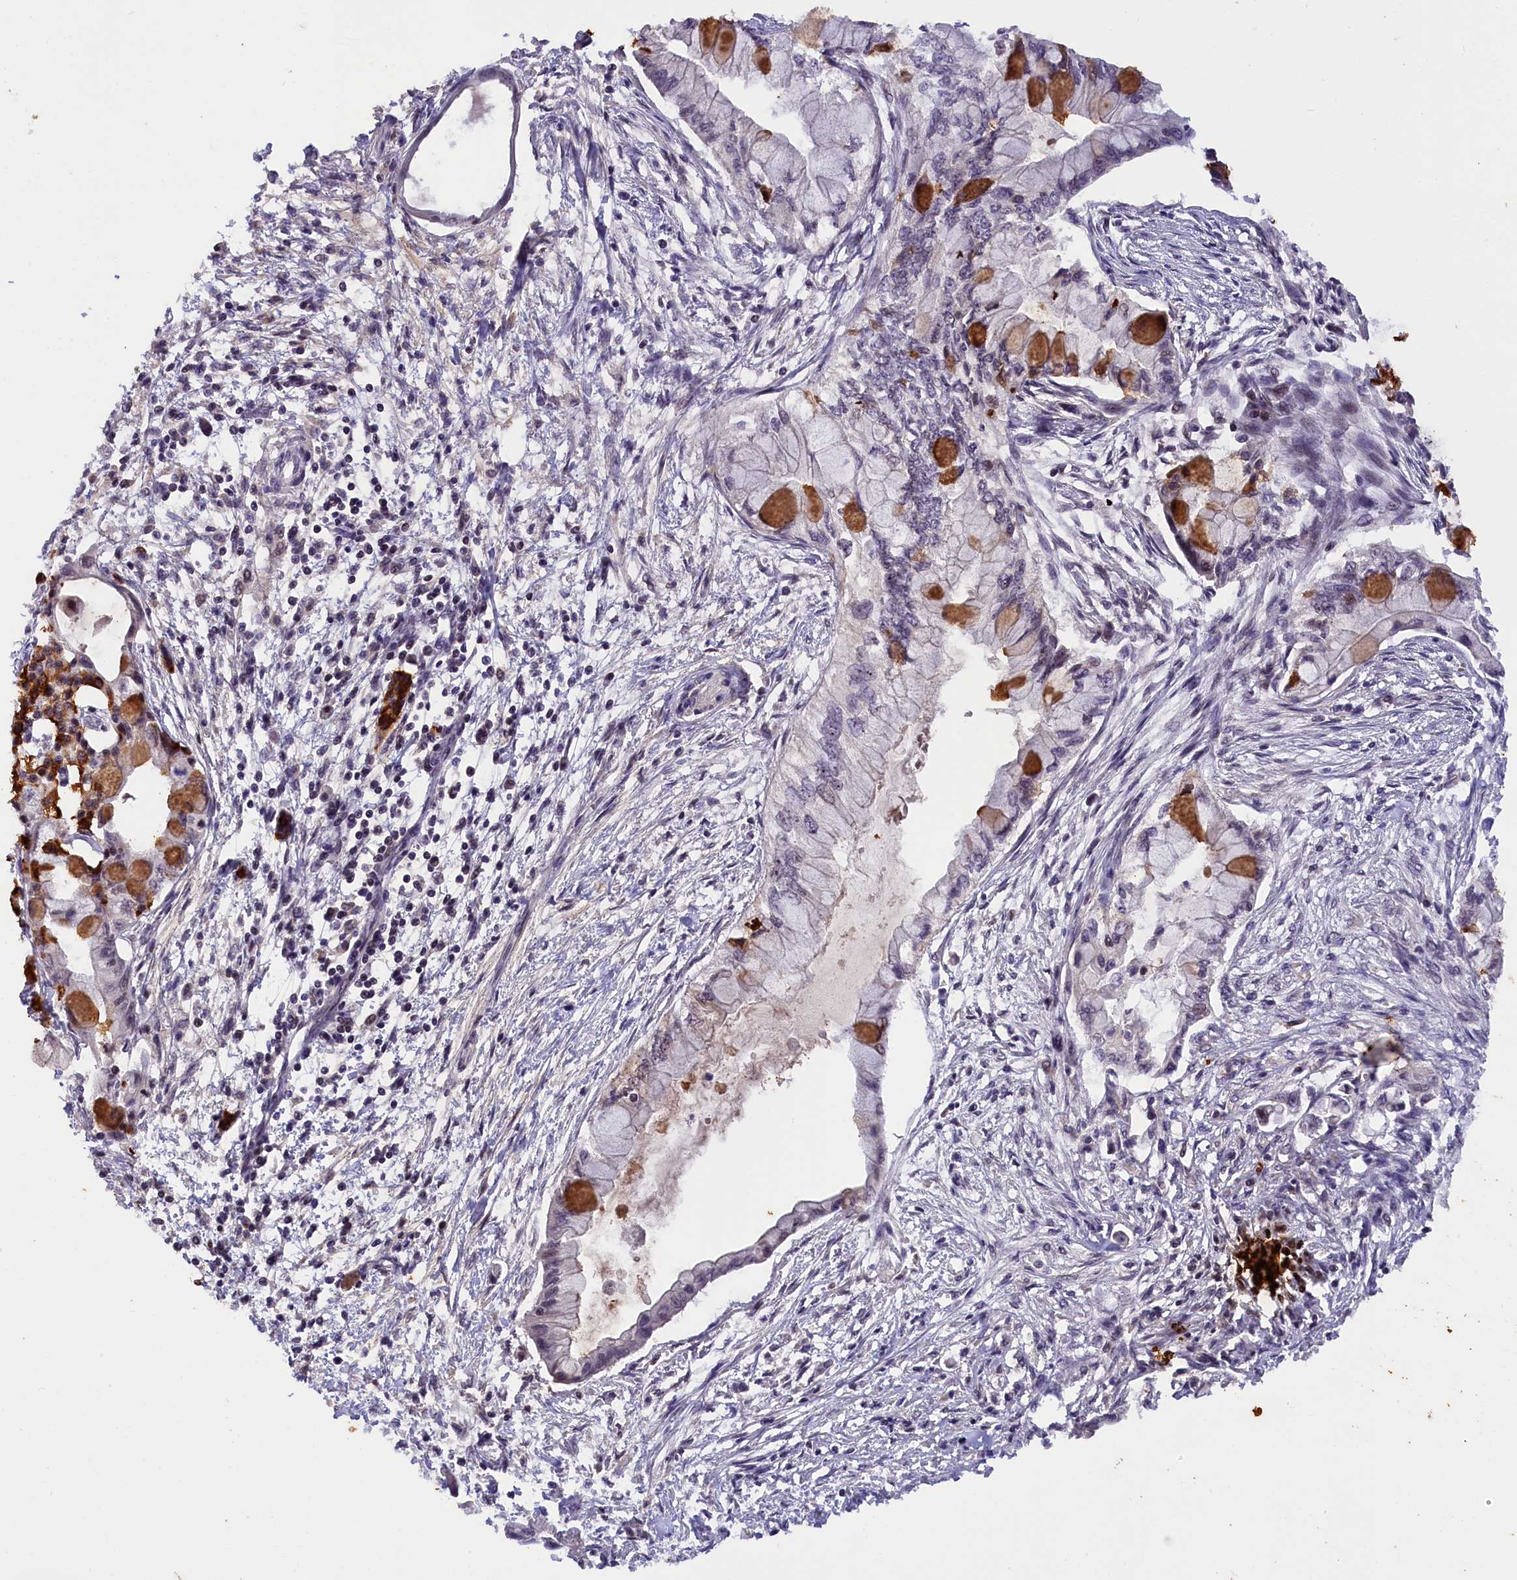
{"staining": {"intensity": "moderate", "quantity": "<25%", "location": "cytoplasmic/membranous"}, "tissue": "pancreatic cancer", "cell_type": "Tumor cells", "image_type": "cancer", "snomed": [{"axis": "morphology", "description": "Adenocarcinoma, NOS"}, {"axis": "topography", "description": "Pancreas"}], "caption": "Pancreatic cancer was stained to show a protein in brown. There is low levels of moderate cytoplasmic/membranous staining in about <25% of tumor cells. Immunohistochemistry (ihc) stains the protein of interest in brown and the nuclei are stained blue.", "gene": "ZNF480", "patient": {"sex": "male", "age": 48}}